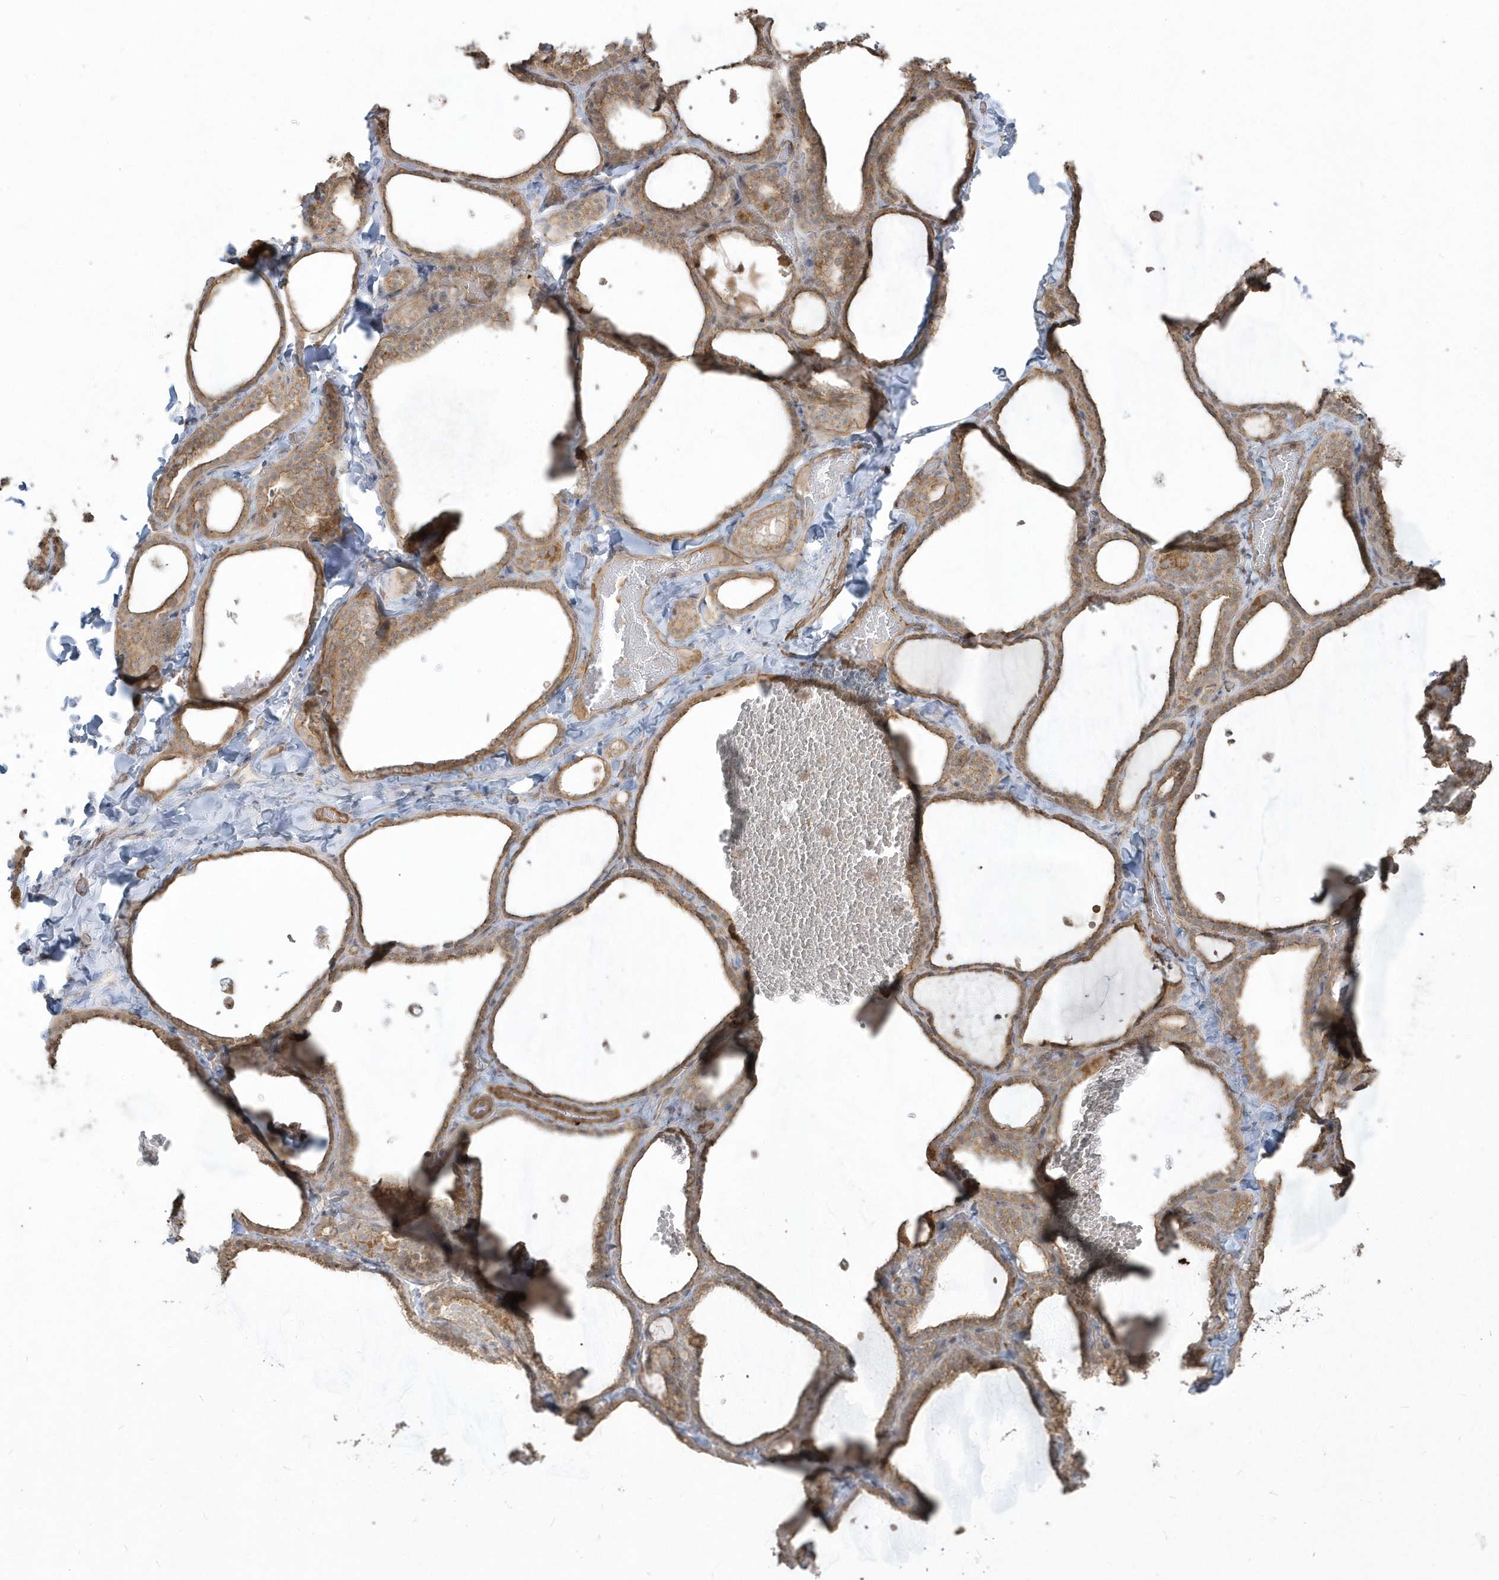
{"staining": {"intensity": "moderate", "quantity": ">75%", "location": "cytoplasmic/membranous"}, "tissue": "thyroid gland", "cell_type": "Glandular cells", "image_type": "normal", "snomed": [{"axis": "morphology", "description": "Normal tissue, NOS"}, {"axis": "topography", "description": "Thyroid gland"}], "caption": "Thyroid gland stained with DAB immunohistochemistry exhibits medium levels of moderate cytoplasmic/membranous positivity in approximately >75% of glandular cells.", "gene": "ARMC8", "patient": {"sex": "female", "age": 22}}